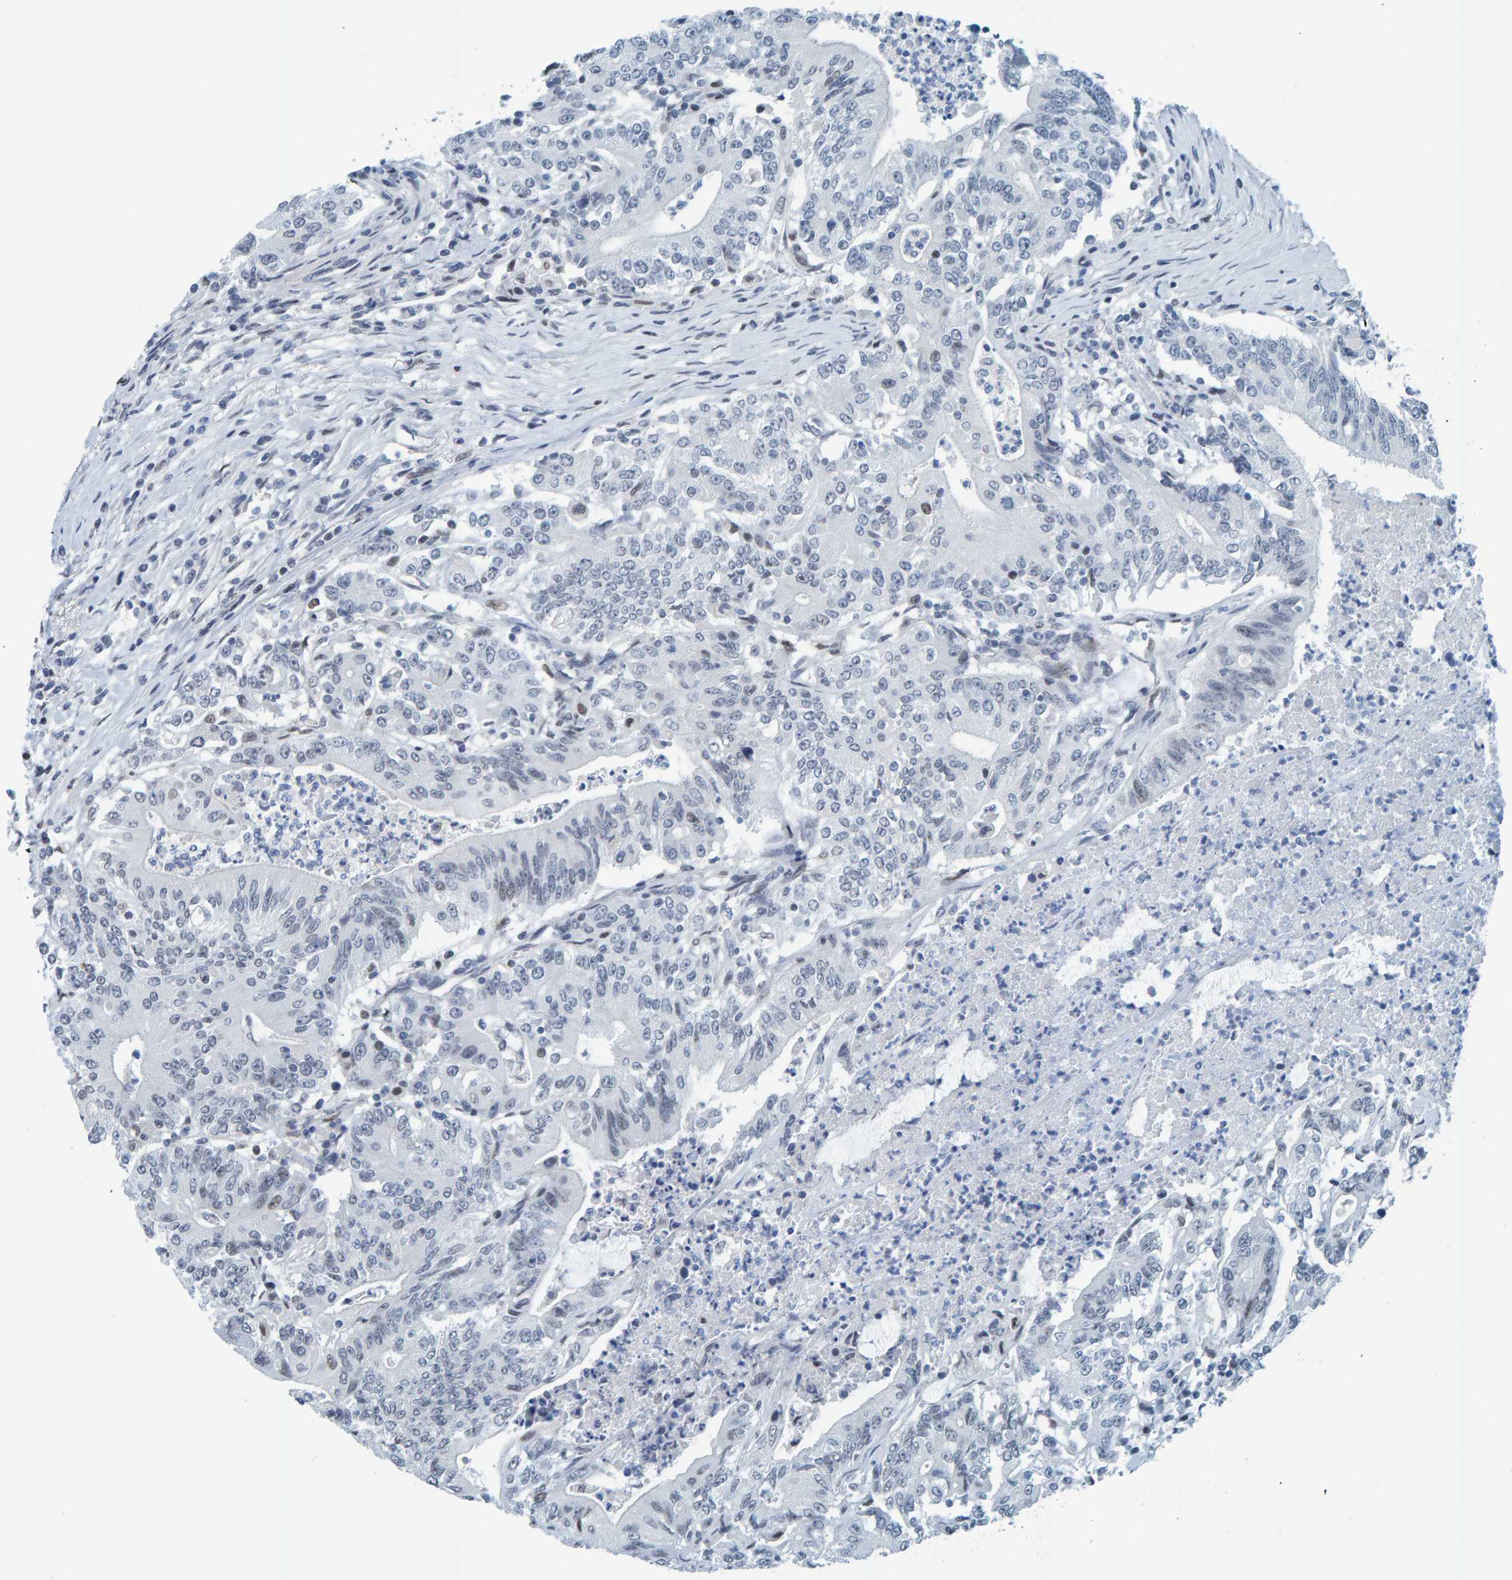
{"staining": {"intensity": "negative", "quantity": "none", "location": "none"}, "tissue": "colorectal cancer", "cell_type": "Tumor cells", "image_type": "cancer", "snomed": [{"axis": "morphology", "description": "Adenocarcinoma, NOS"}, {"axis": "topography", "description": "Colon"}], "caption": "Photomicrograph shows no protein expression in tumor cells of colorectal cancer (adenocarcinoma) tissue.", "gene": "CNP", "patient": {"sex": "female", "age": 77}}